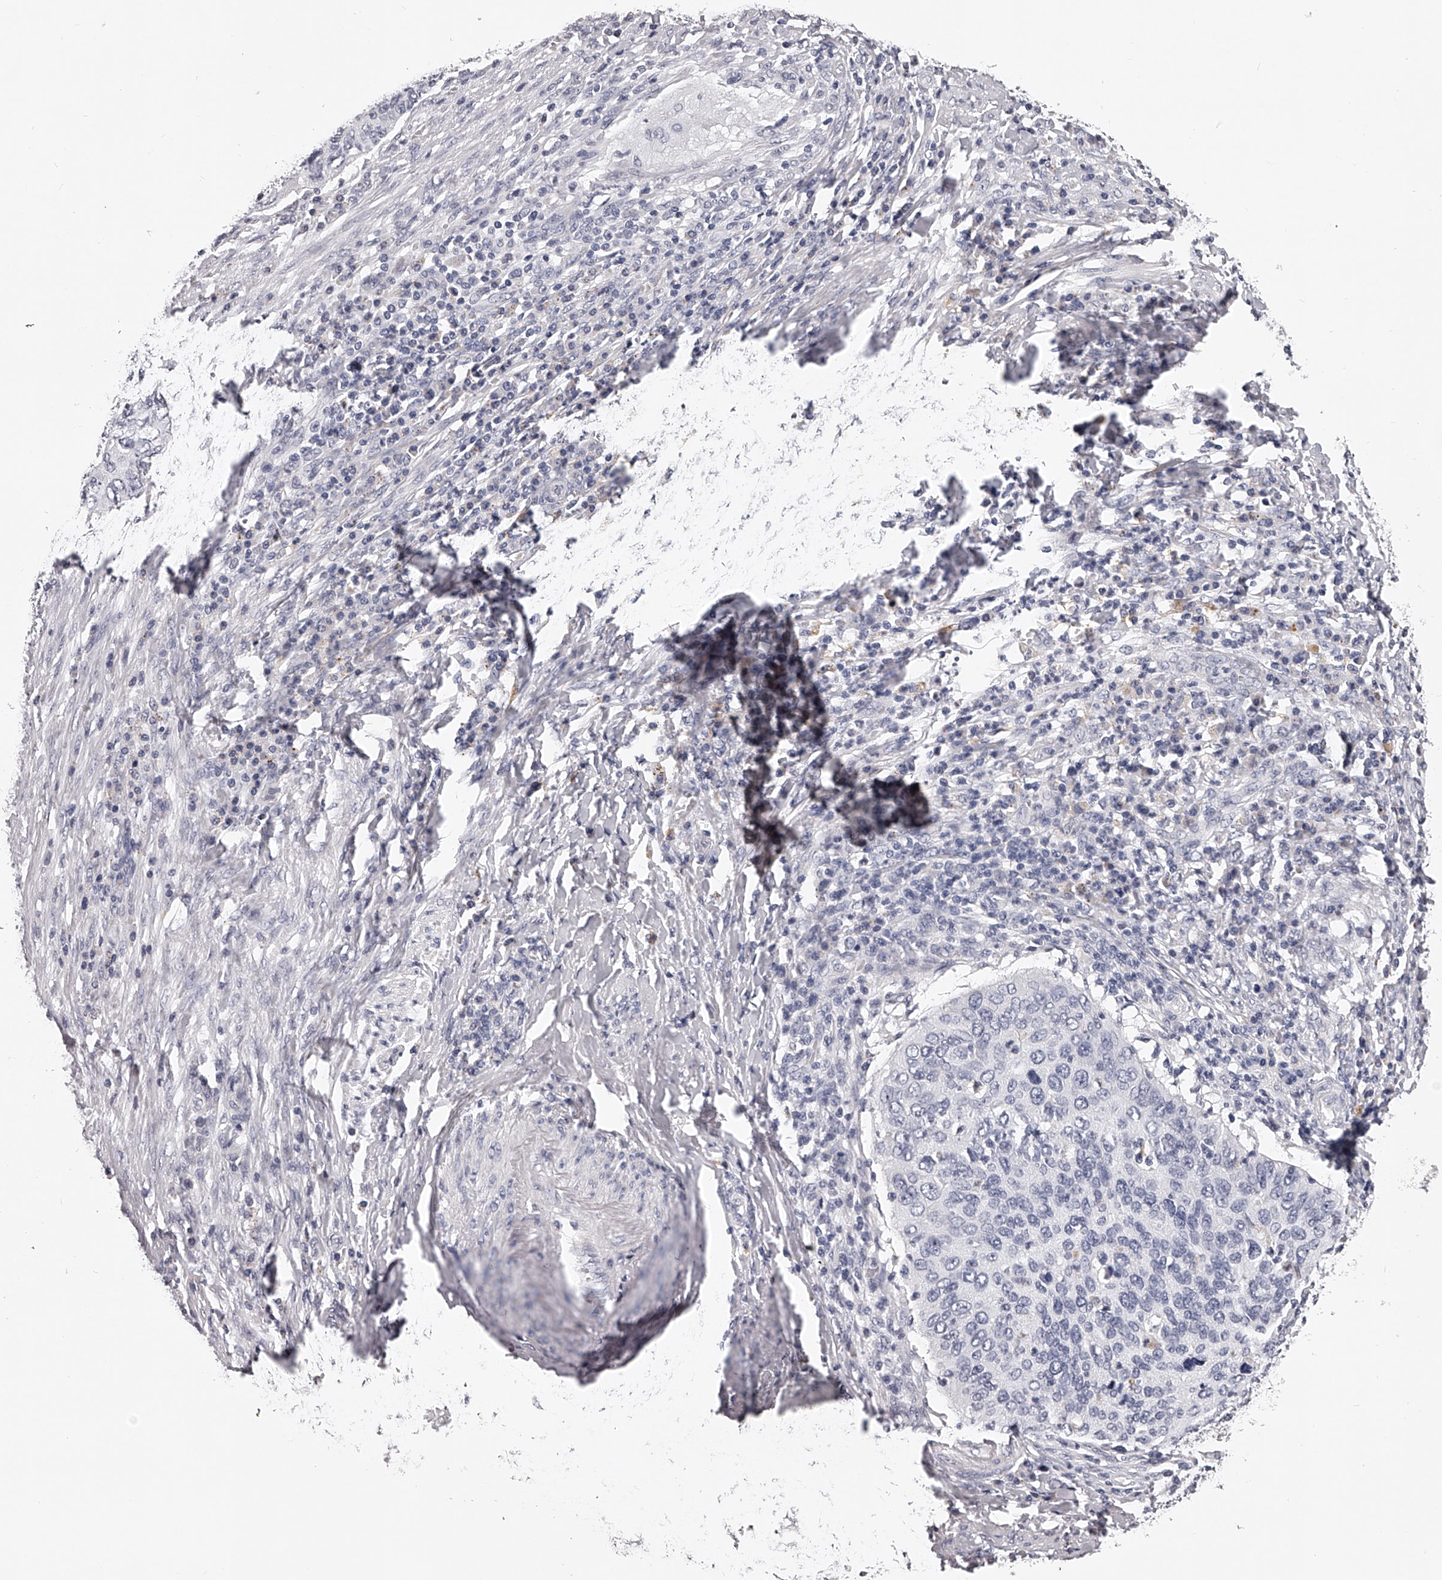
{"staining": {"intensity": "negative", "quantity": "none", "location": "none"}, "tissue": "cervical cancer", "cell_type": "Tumor cells", "image_type": "cancer", "snomed": [{"axis": "morphology", "description": "Squamous cell carcinoma, NOS"}, {"axis": "topography", "description": "Cervix"}], "caption": "A histopathology image of human squamous cell carcinoma (cervical) is negative for staining in tumor cells.", "gene": "DMRT1", "patient": {"sex": "female", "age": 38}}